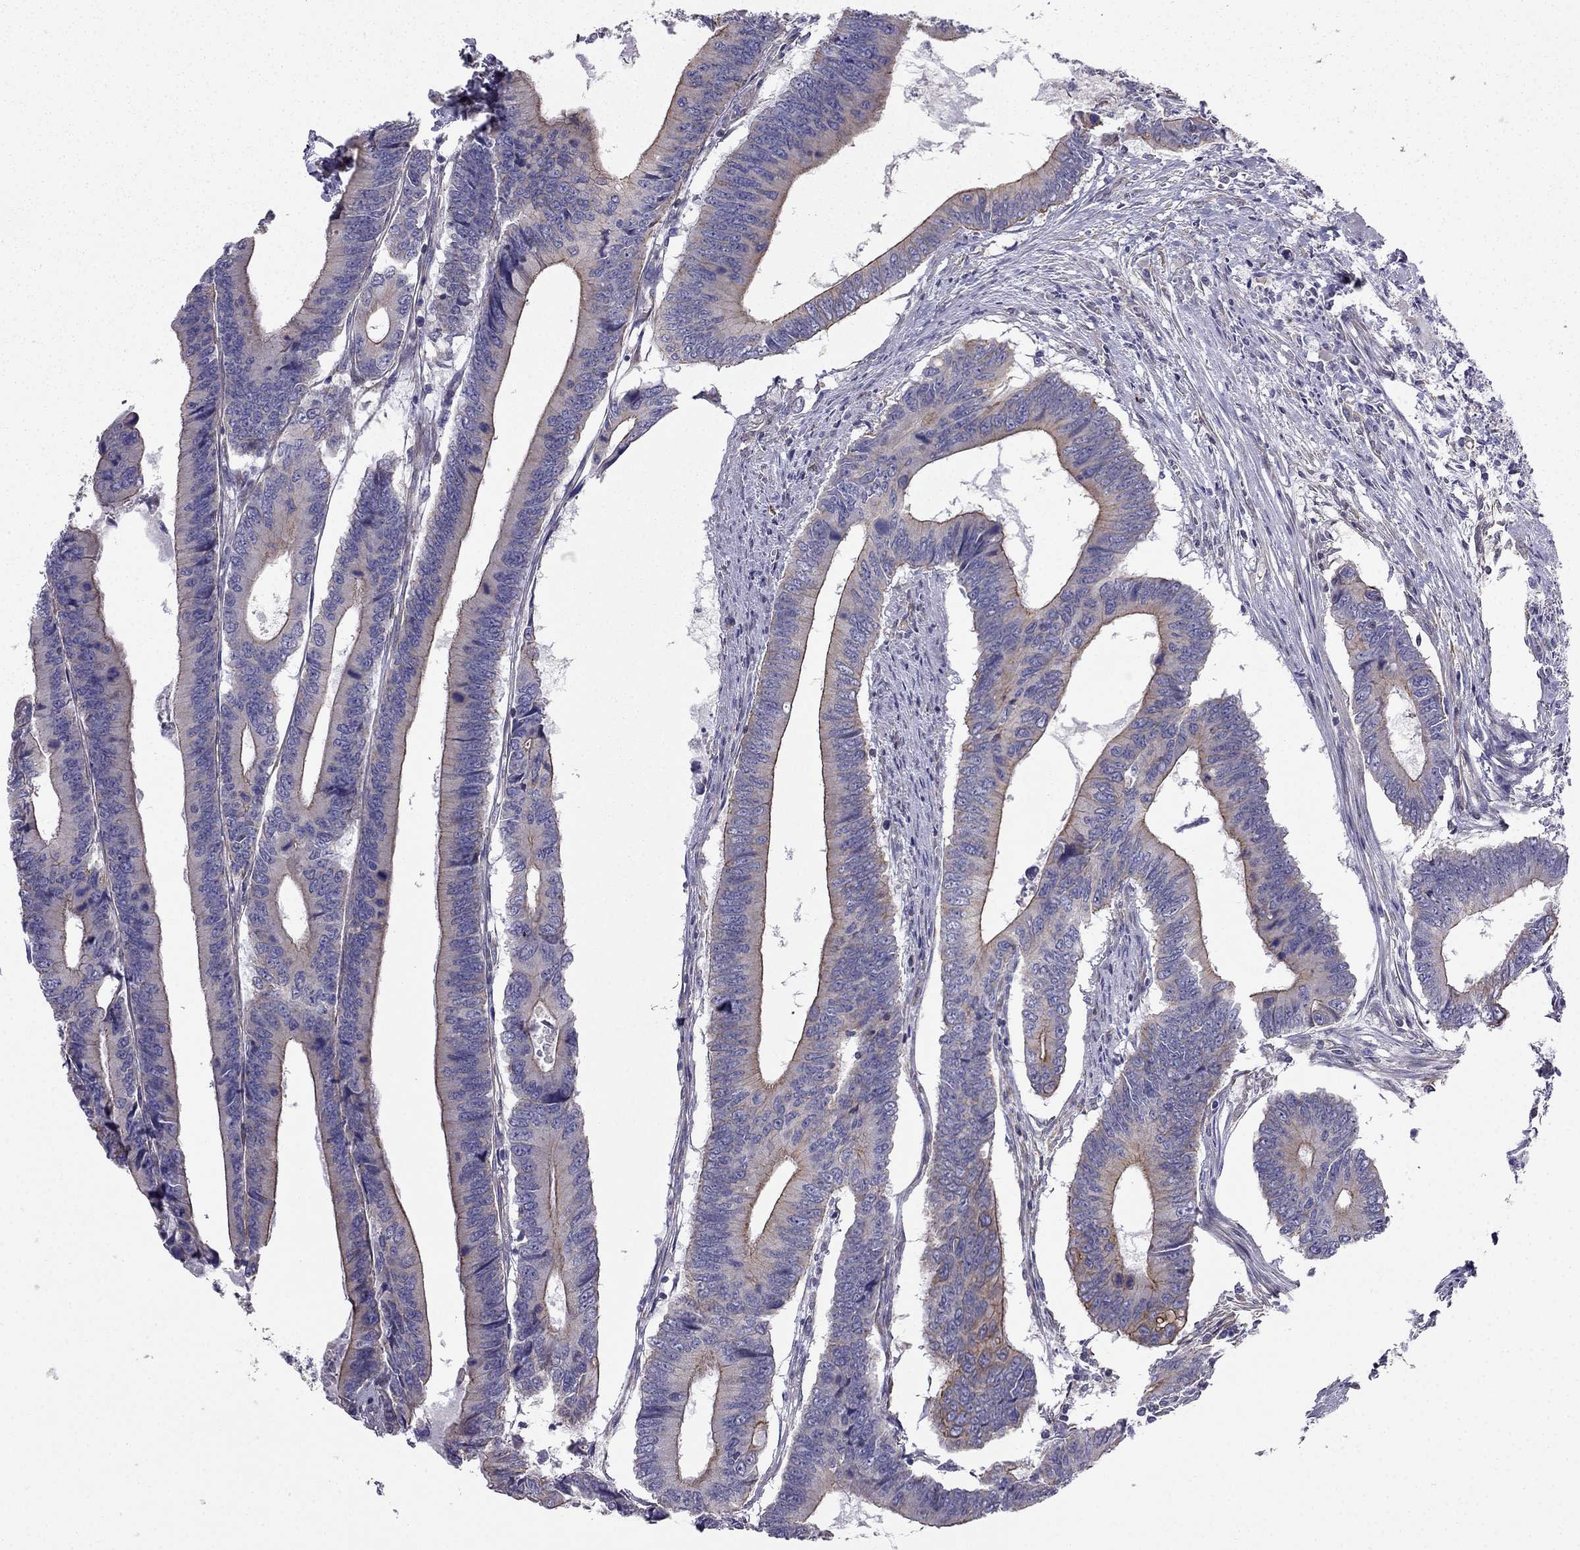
{"staining": {"intensity": "moderate", "quantity": "25%-75%", "location": "cytoplasmic/membranous"}, "tissue": "colorectal cancer", "cell_type": "Tumor cells", "image_type": "cancer", "snomed": [{"axis": "morphology", "description": "Adenocarcinoma, NOS"}, {"axis": "topography", "description": "Colon"}], "caption": "IHC (DAB) staining of colorectal cancer (adenocarcinoma) shows moderate cytoplasmic/membranous protein staining in about 25%-75% of tumor cells.", "gene": "ENOX1", "patient": {"sex": "male", "age": 53}}